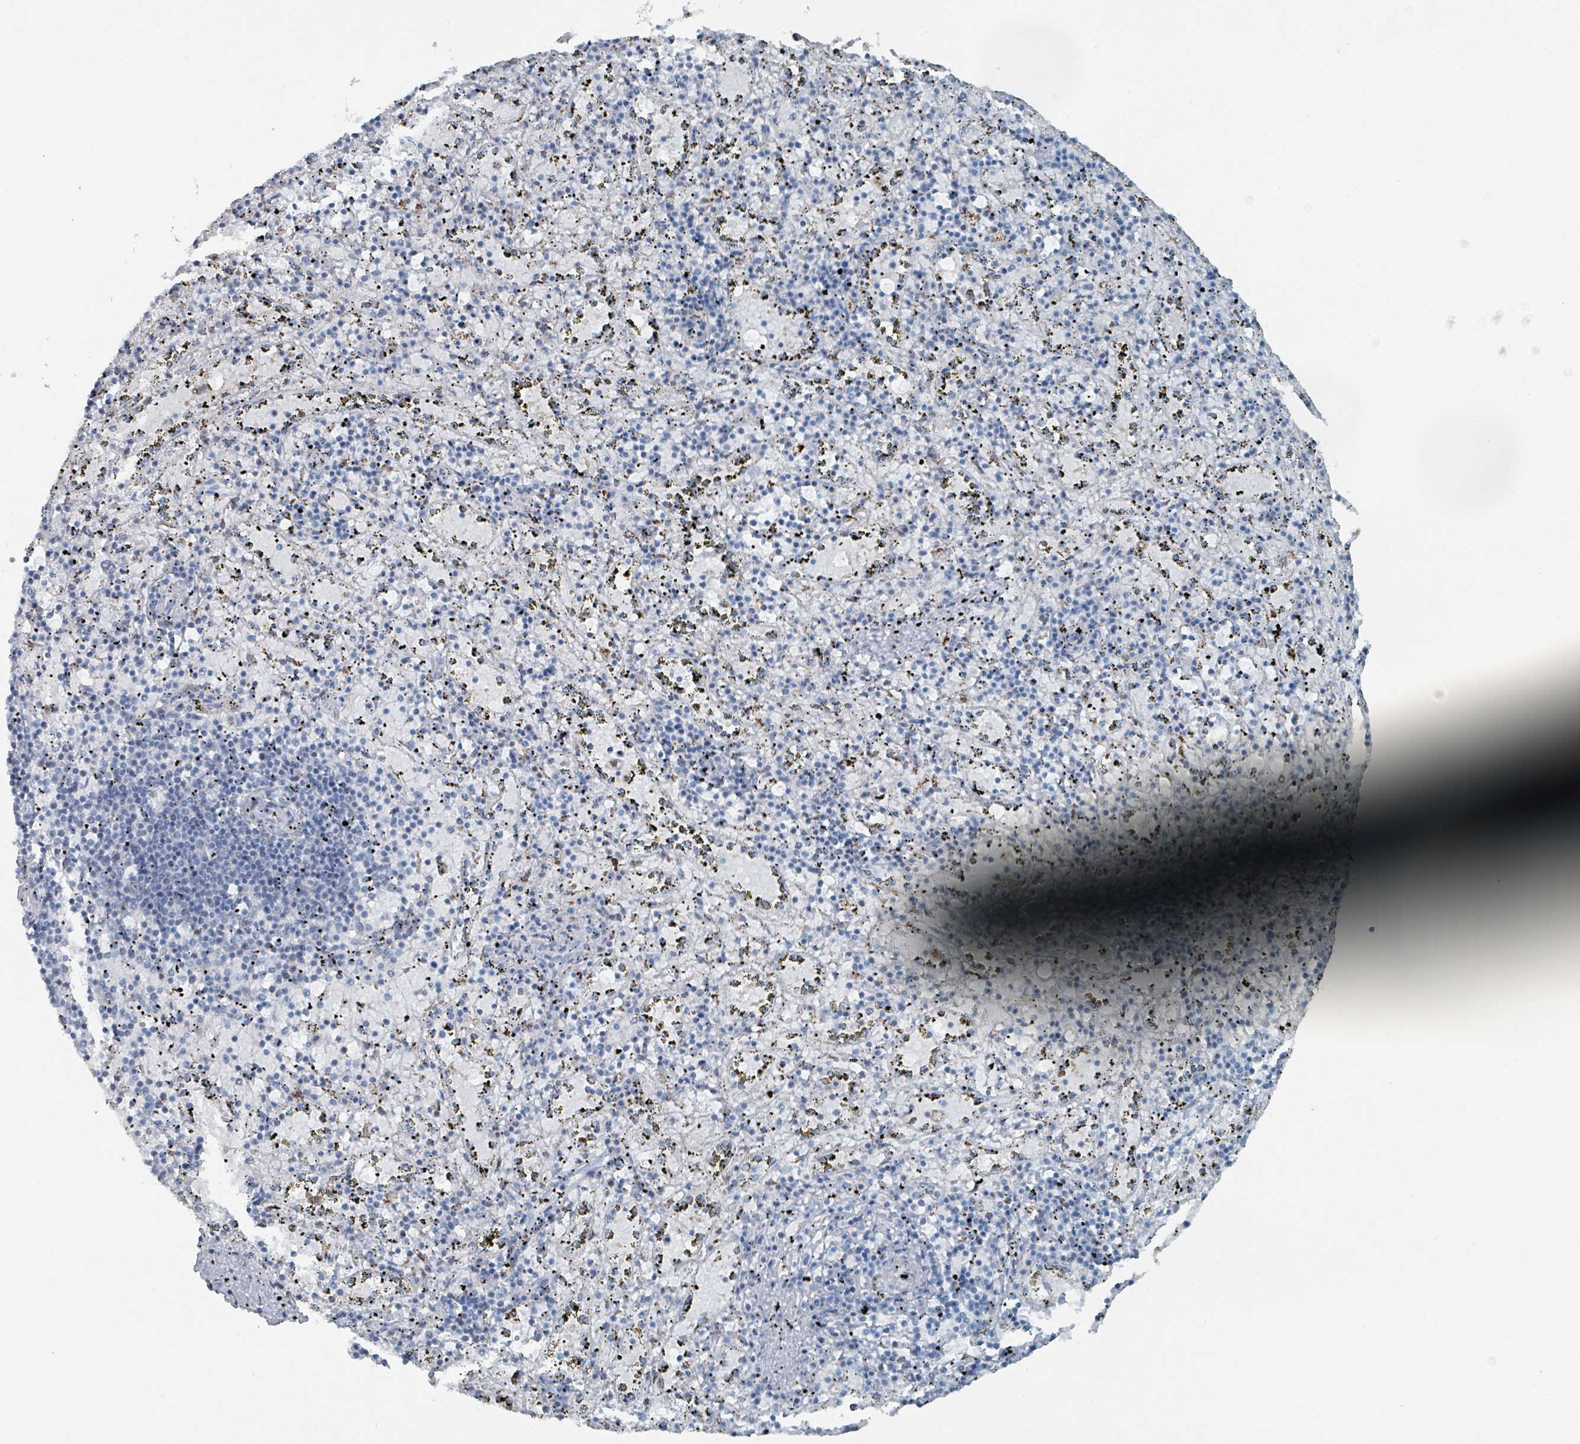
{"staining": {"intensity": "negative", "quantity": "none", "location": "none"}, "tissue": "spleen", "cell_type": "Cells in red pulp", "image_type": "normal", "snomed": [{"axis": "morphology", "description": "Normal tissue, NOS"}, {"axis": "topography", "description": "Spleen"}], "caption": "DAB immunohistochemical staining of normal human spleen demonstrates no significant positivity in cells in red pulp. (Stains: DAB (3,3'-diaminobenzidine) IHC with hematoxylin counter stain, Microscopy: brightfield microscopy at high magnification).", "gene": "GAMT", "patient": {"sex": "male", "age": 11}}